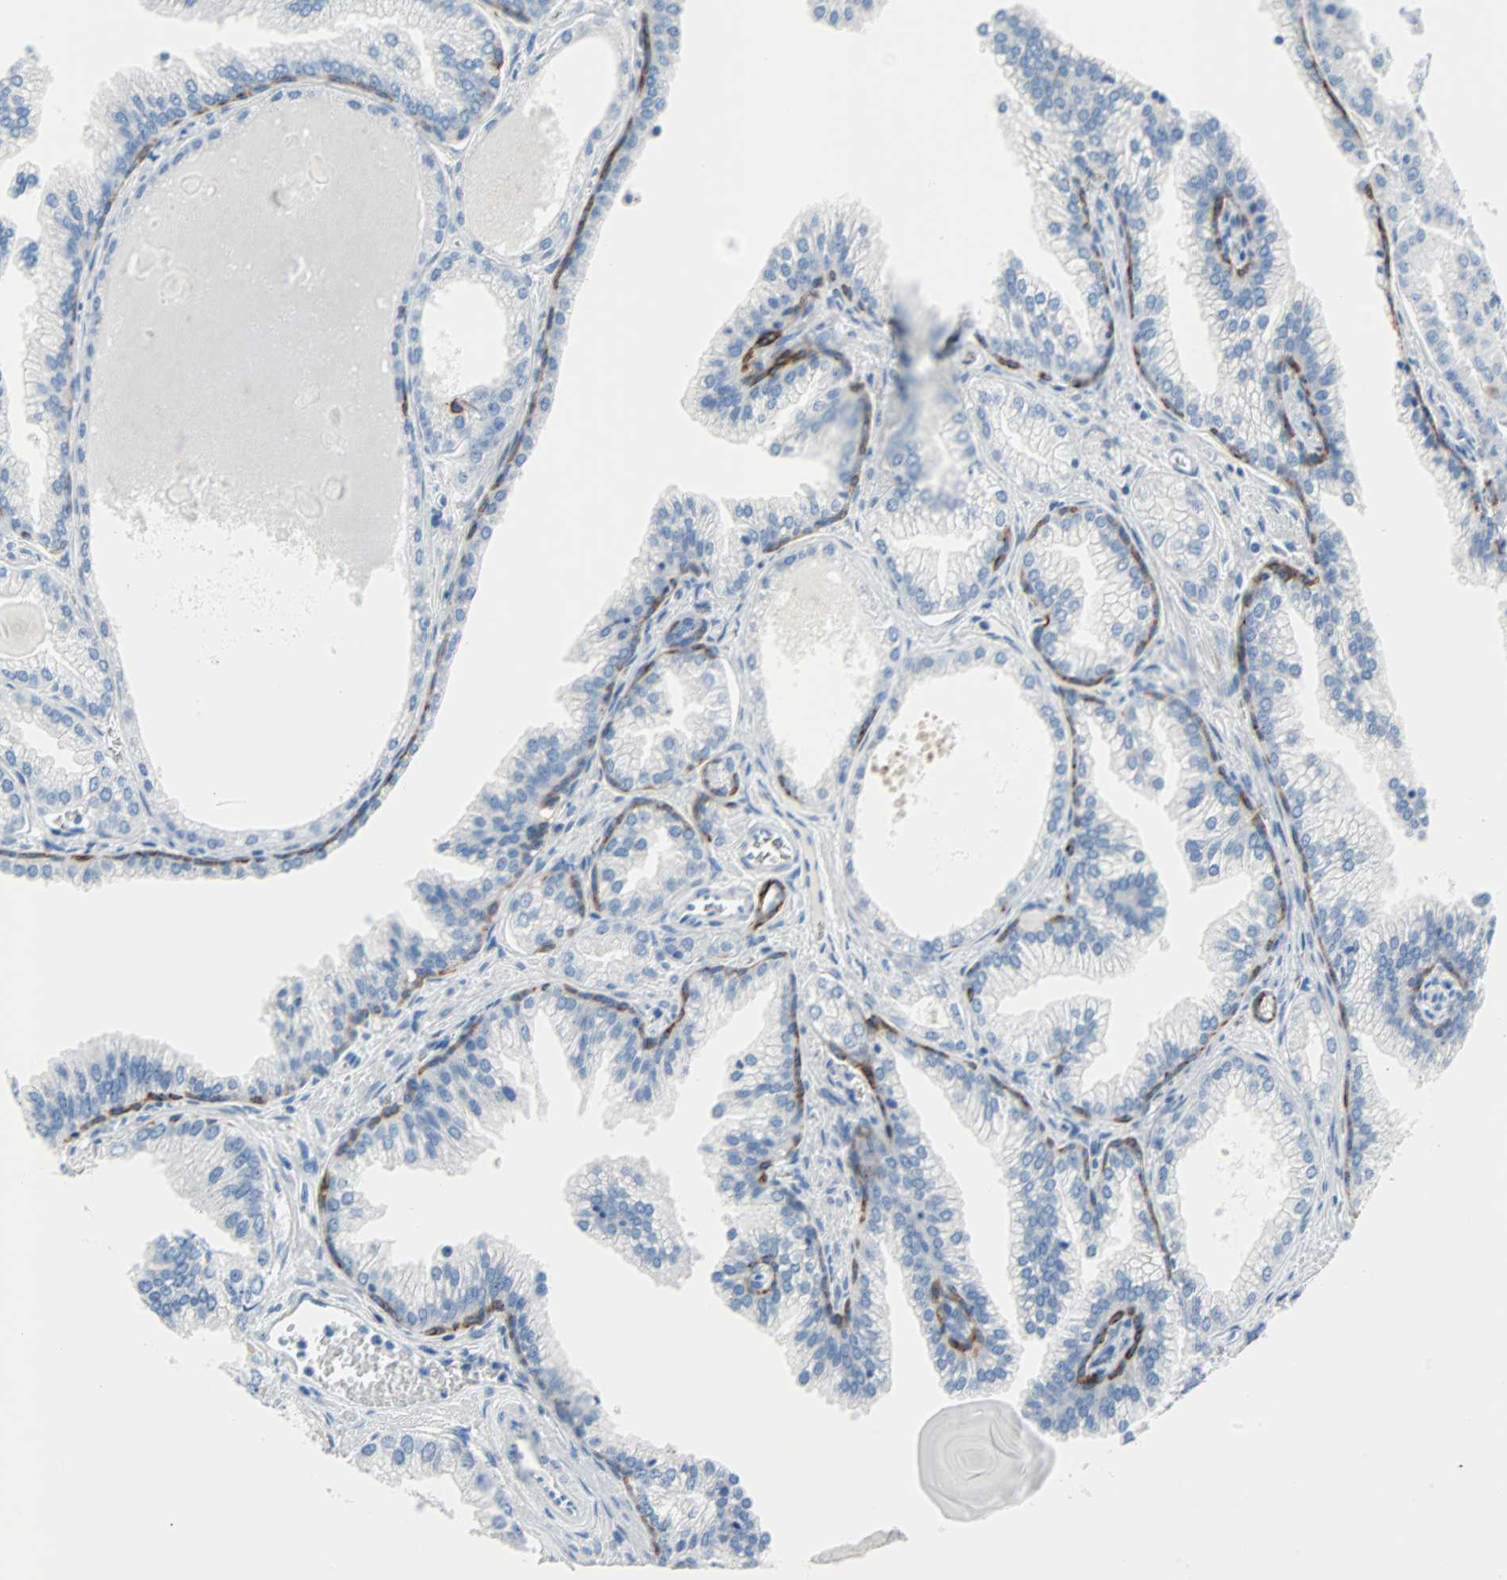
{"staining": {"intensity": "negative", "quantity": "none", "location": "none"}, "tissue": "prostate cancer", "cell_type": "Tumor cells", "image_type": "cancer", "snomed": [{"axis": "morphology", "description": "Adenocarcinoma, Low grade"}, {"axis": "topography", "description": "Prostate"}], "caption": "High power microscopy photomicrograph of an immunohistochemistry image of prostate cancer (low-grade adenocarcinoma), revealing no significant positivity in tumor cells.", "gene": "PDPN", "patient": {"sex": "male", "age": 59}}